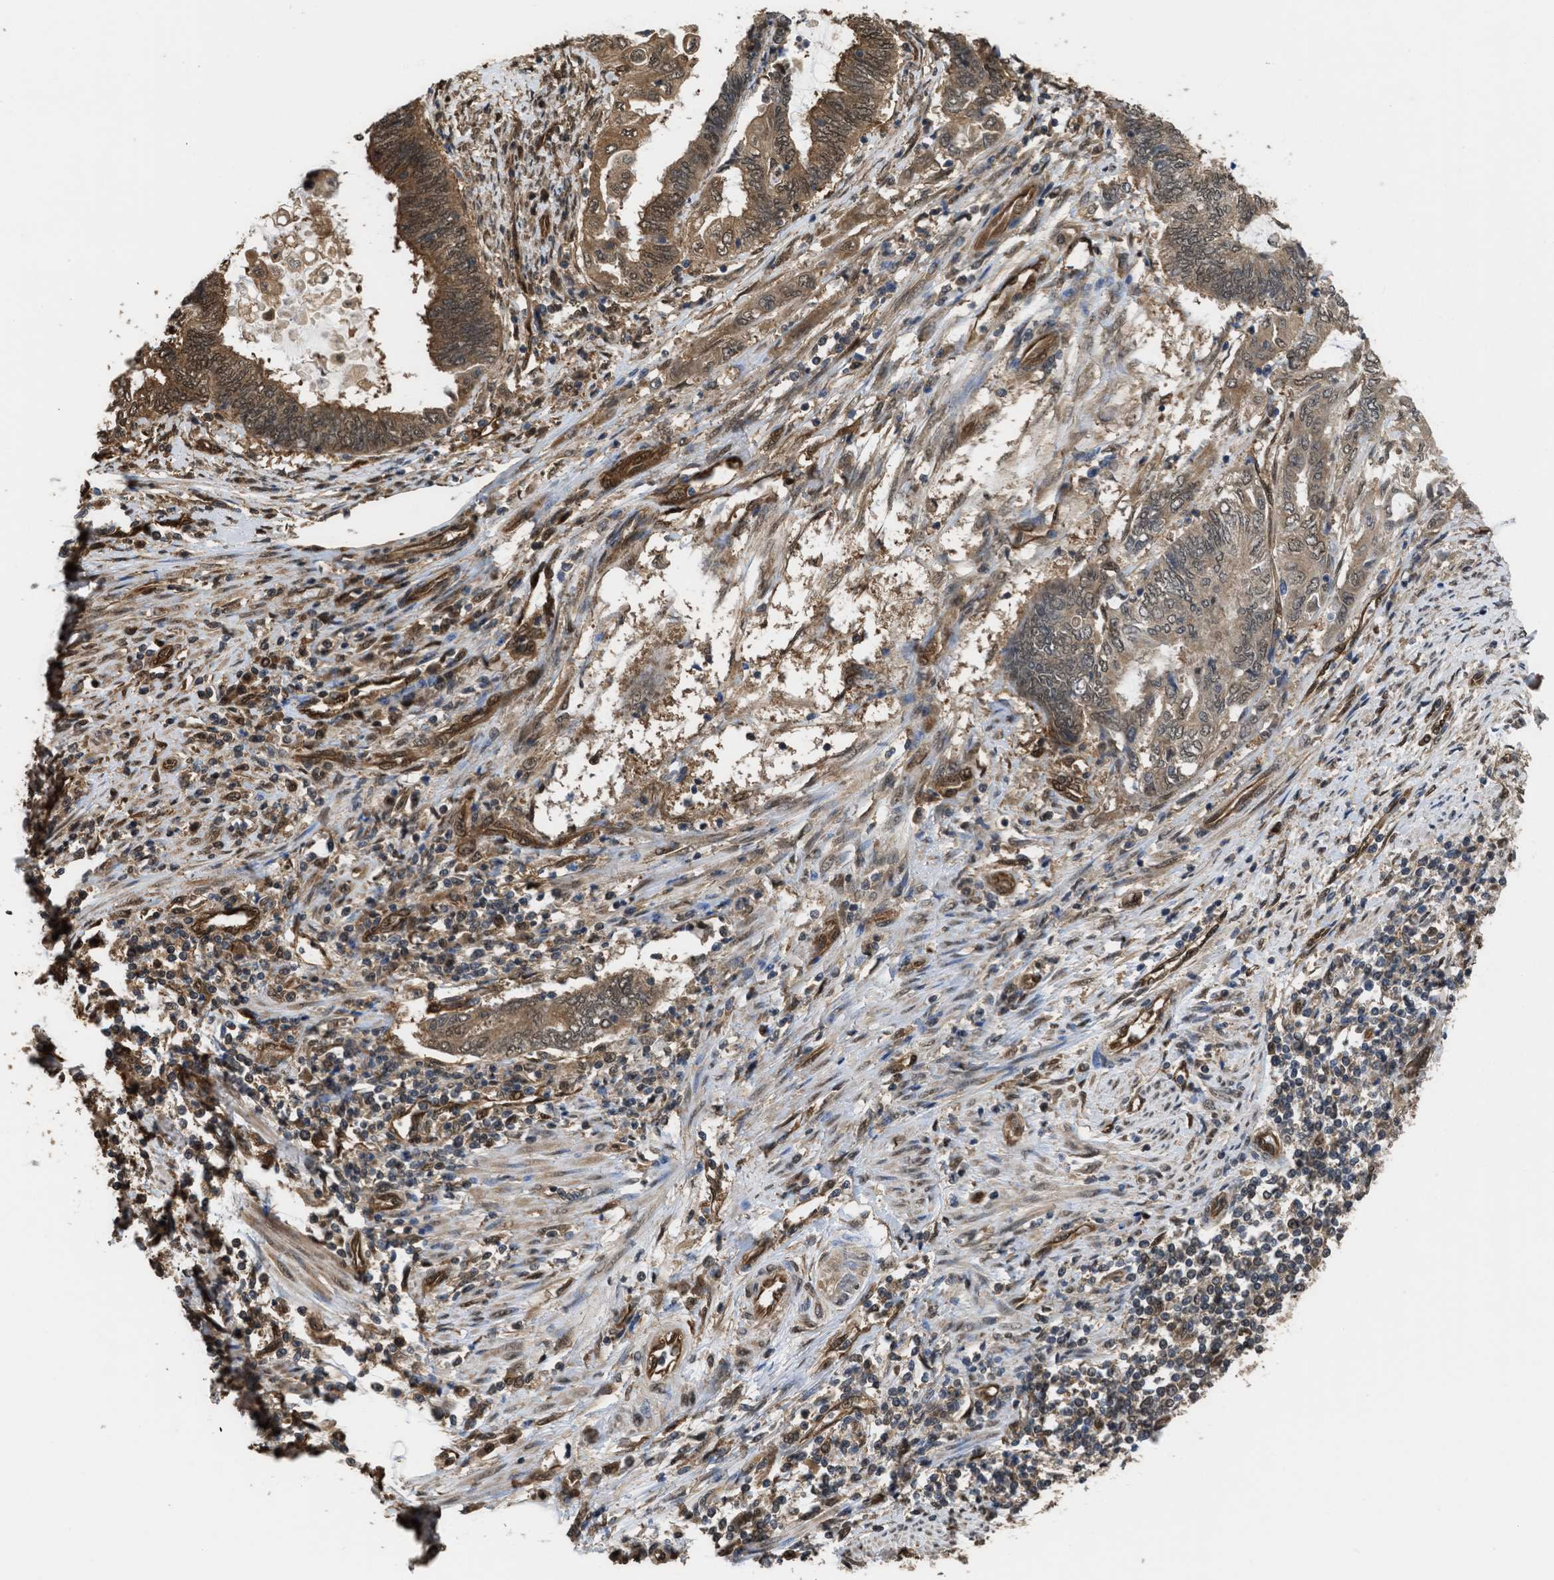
{"staining": {"intensity": "moderate", "quantity": ">75%", "location": "cytoplasmic/membranous,nuclear"}, "tissue": "endometrial cancer", "cell_type": "Tumor cells", "image_type": "cancer", "snomed": [{"axis": "morphology", "description": "Adenocarcinoma, NOS"}, {"axis": "topography", "description": "Uterus"}, {"axis": "topography", "description": "Endometrium"}], "caption": "Adenocarcinoma (endometrial) stained with DAB immunohistochemistry demonstrates medium levels of moderate cytoplasmic/membranous and nuclear expression in approximately >75% of tumor cells. Immunohistochemistry stains the protein of interest in brown and the nuclei are stained blue.", "gene": "YWHAG", "patient": {"sex": "female", "age": 70}}